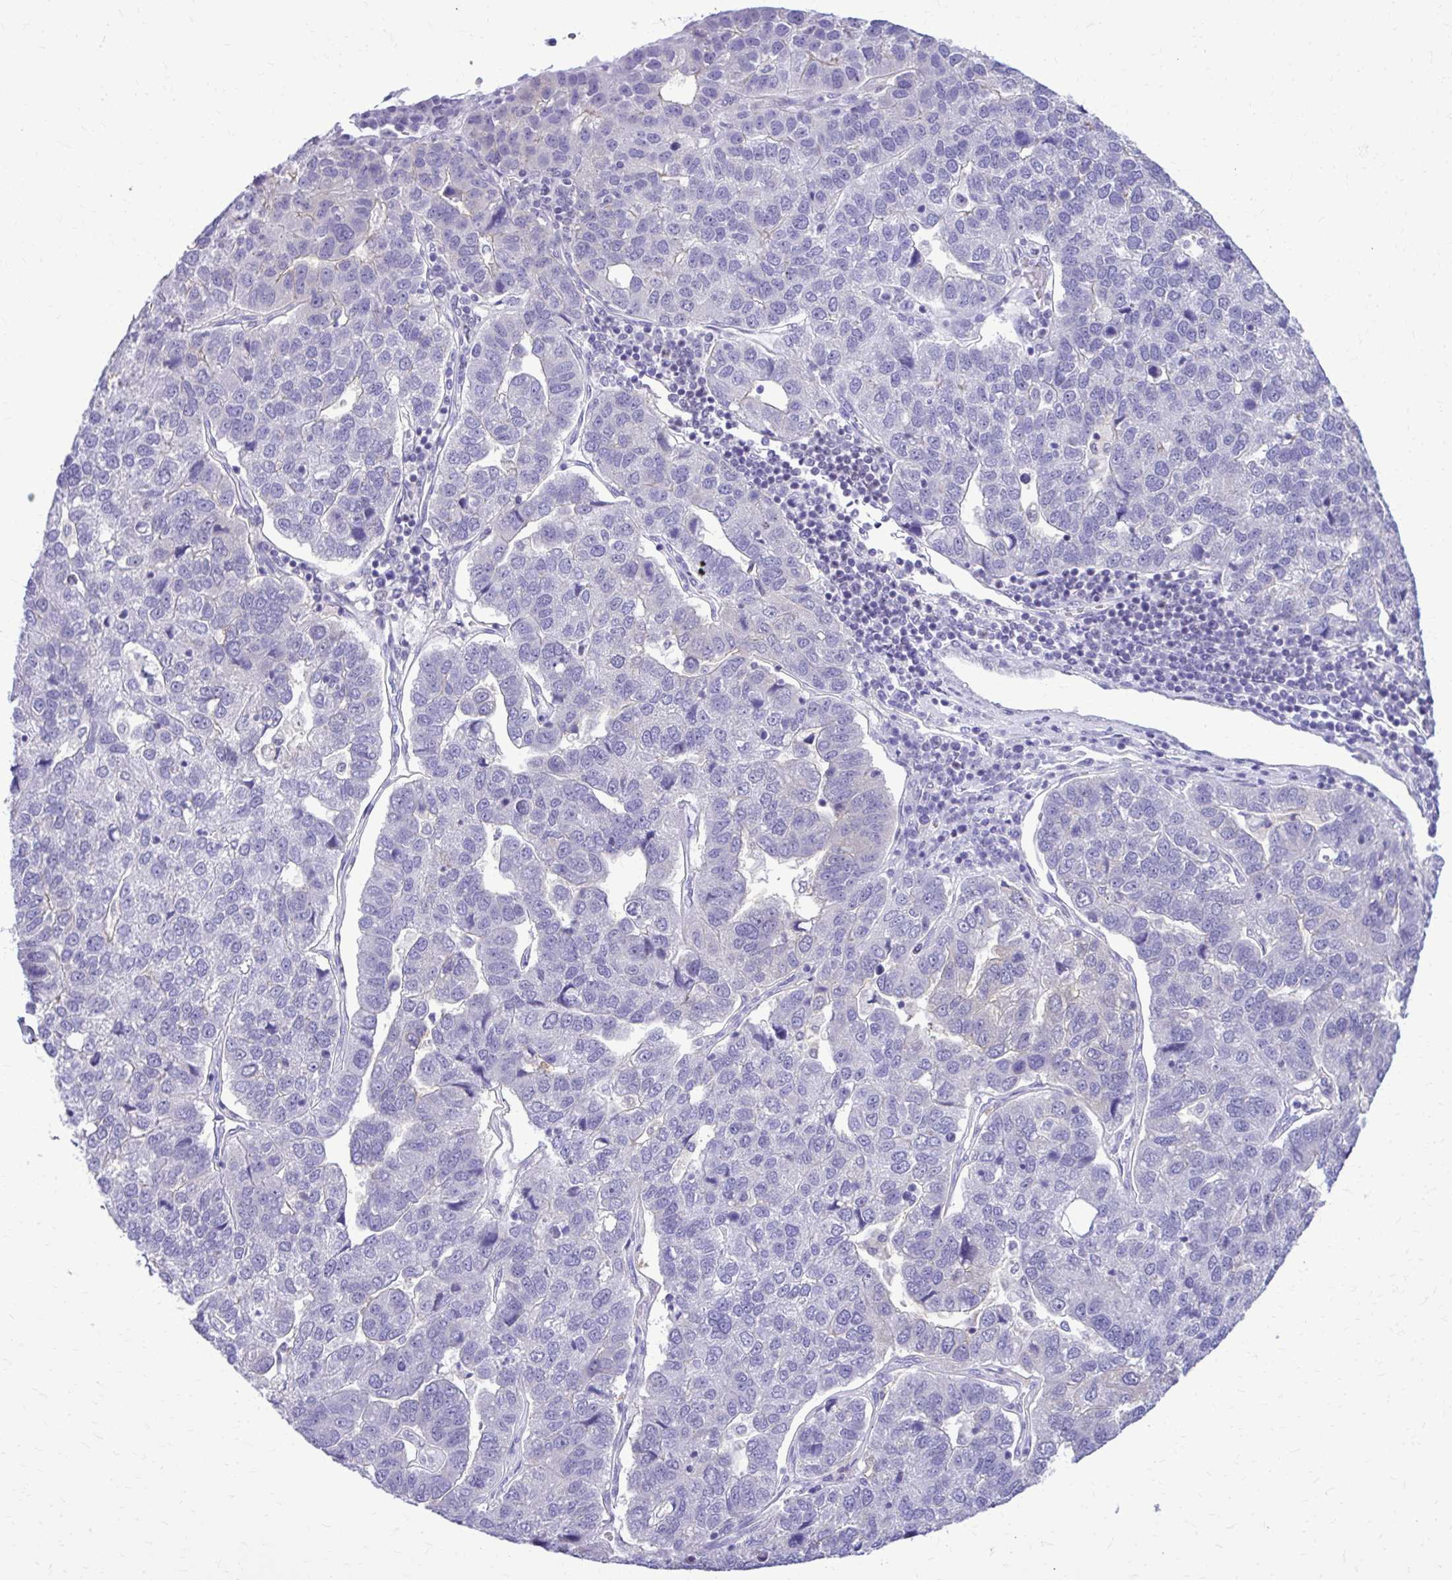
{"staining": {"intensity": "negative", "quantity": "none", "location": "none"}, "tissue": "pancreatic cancer", "cell_type": "Tumor cells", "image_type": "cancer", "snomed": [{"axis": "morphology", "description": "Adenocarcinoma, NOS"}, {"axis": "topography", "description": "Pancreas"}], "caption": "A high-resolution histopathology image shows immunohistochemistry staining of pancreatic adenocarcinoma, which exhibits no significant staining in tumor cells.", "gene": "RASL11B", "patient": {"sex": "female", "age": 61}}